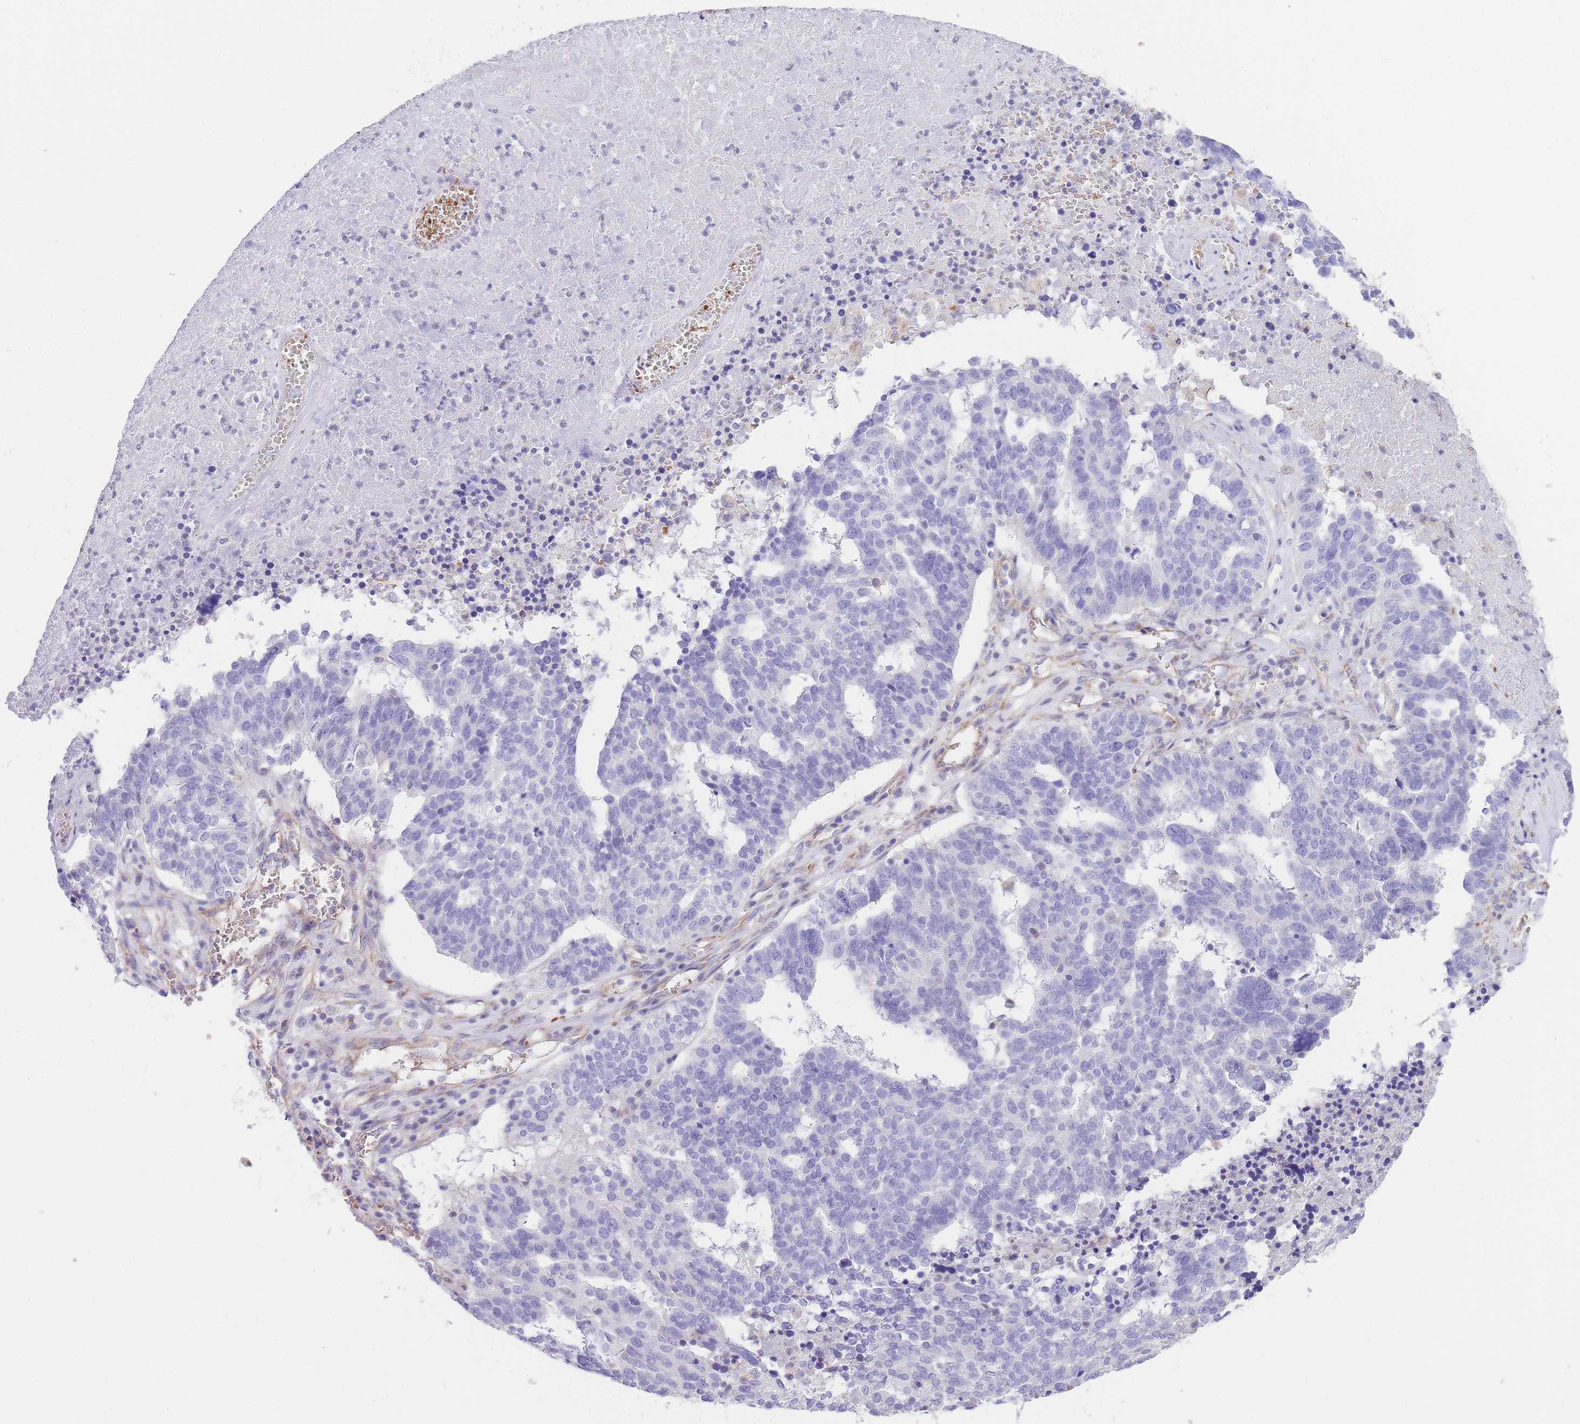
{"staining": {"intensity": "negative", "quantity": "none", "location": "none"}, "tissue": "ovarian cancer", "cell_type": "Tumor cells", "image_type": "cancer", "snomed": [{"axis": "morphology", "description": "Cystadenocarcinoma, serous, NOS"}, {"axis": "topography", "description": "Ovary"}], "caption": "DAB immunohistochemical staining of serous cystadenocarcinoma (ovarian) demonstrates no significant staining in tumor cells. The staining was performed using DAB to visualize the protein expression in brown, while the nuclei were stained in blue with hematoxylin (Magnification: 20x).", "gene": "ANKRD53", "patient": {"sex": "female", "age": 59}}